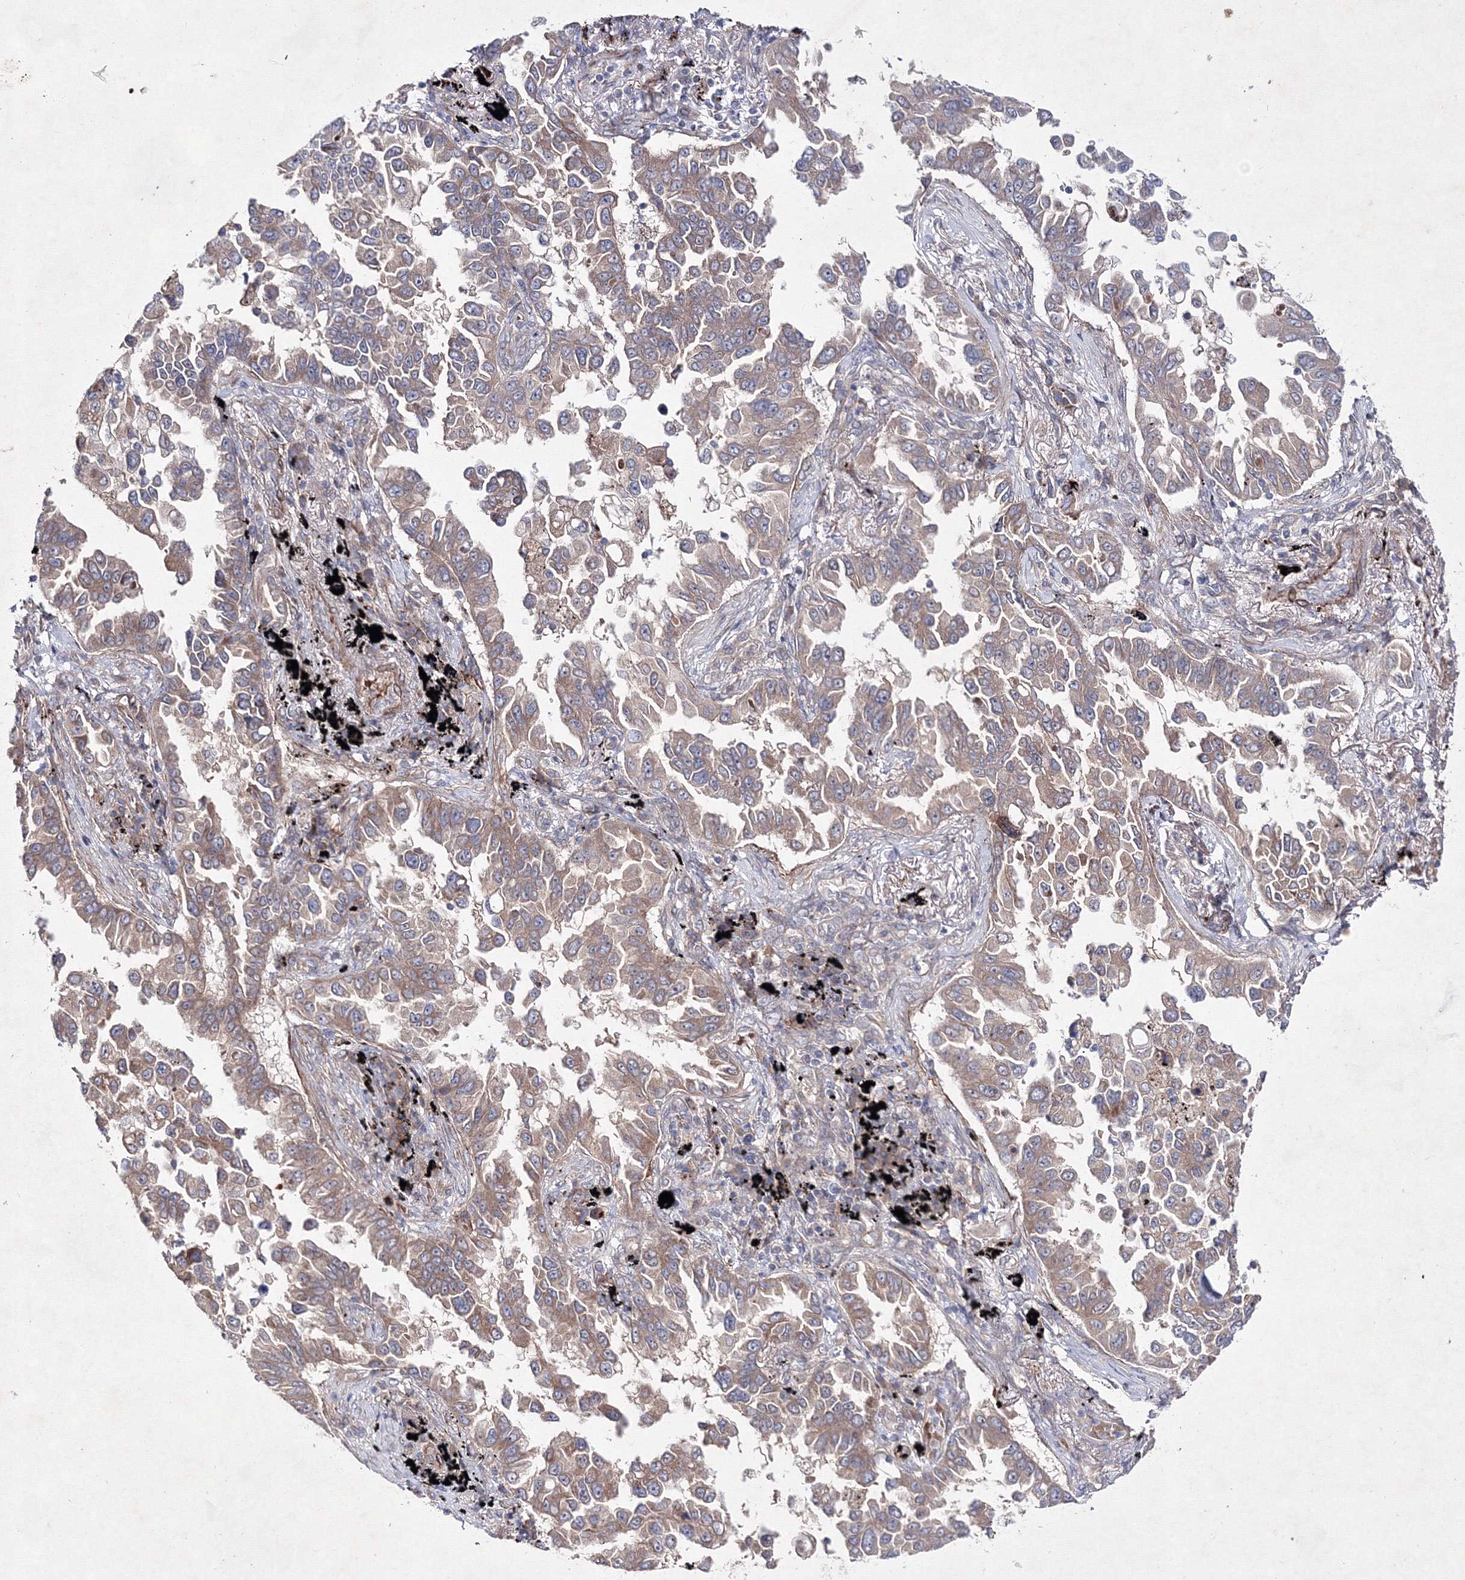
{"staining": {"intensity": "weak", "quantity": ">75%", "location": "cytoplasmic/membranous"}, "tissue": "lung cancer", "cell_type": "Tumor cells", "image_type": "cancer", "snomed": [{"axis": "morphology", "description": "Adenocarcinoma, NOS"}, {"axis": "topography", "description": "Lung"}], "caption": "IHC of human lung cancer (adenocarcinoma) exhibits low levels of weak cytoplasmic/membranous positivity in approximately >75% of tumor cells.", "gene": "GFM1", "patient": {"sex": "female", "age": 67}}